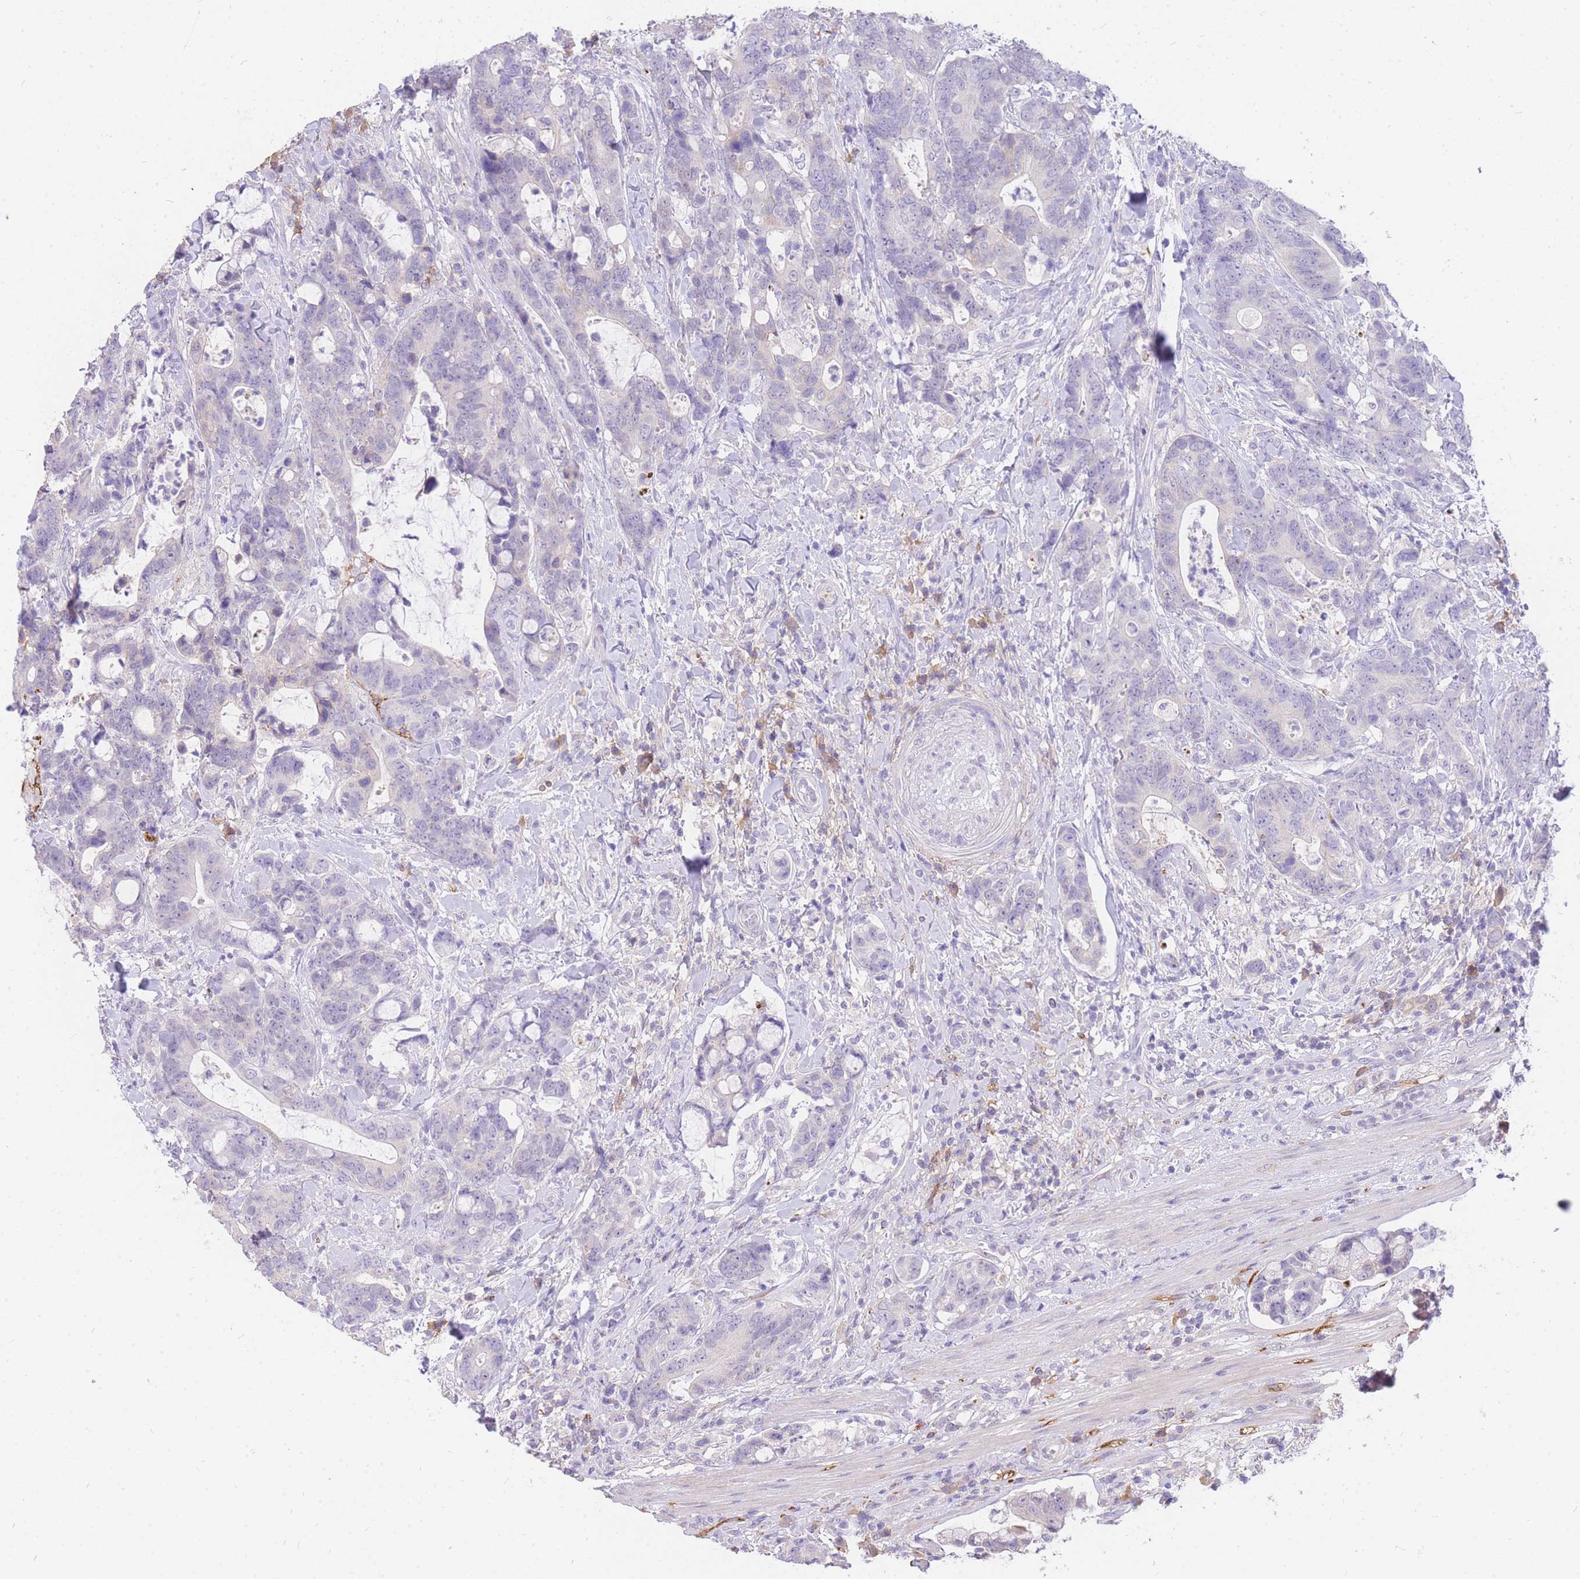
{"staining": {"intensity": "negative", "quantity": "none", "location": "none"}, "tissue": "colorectal cancer", "cell_type": "Tumor cells", "image_type": "cancer", "snomed": [{"axis": "morphology", "description": "Adenocarcinoma, NOS"}, {"axis": "topography", "description": "Colon"}], "caption": "Adenocarcinoma (colorectal) stained for a protein using immunohistochemistry demonstrates no staining tumor cells.", "gene": "C2orf88", "patient": {"sex": "female", "age": 82}}